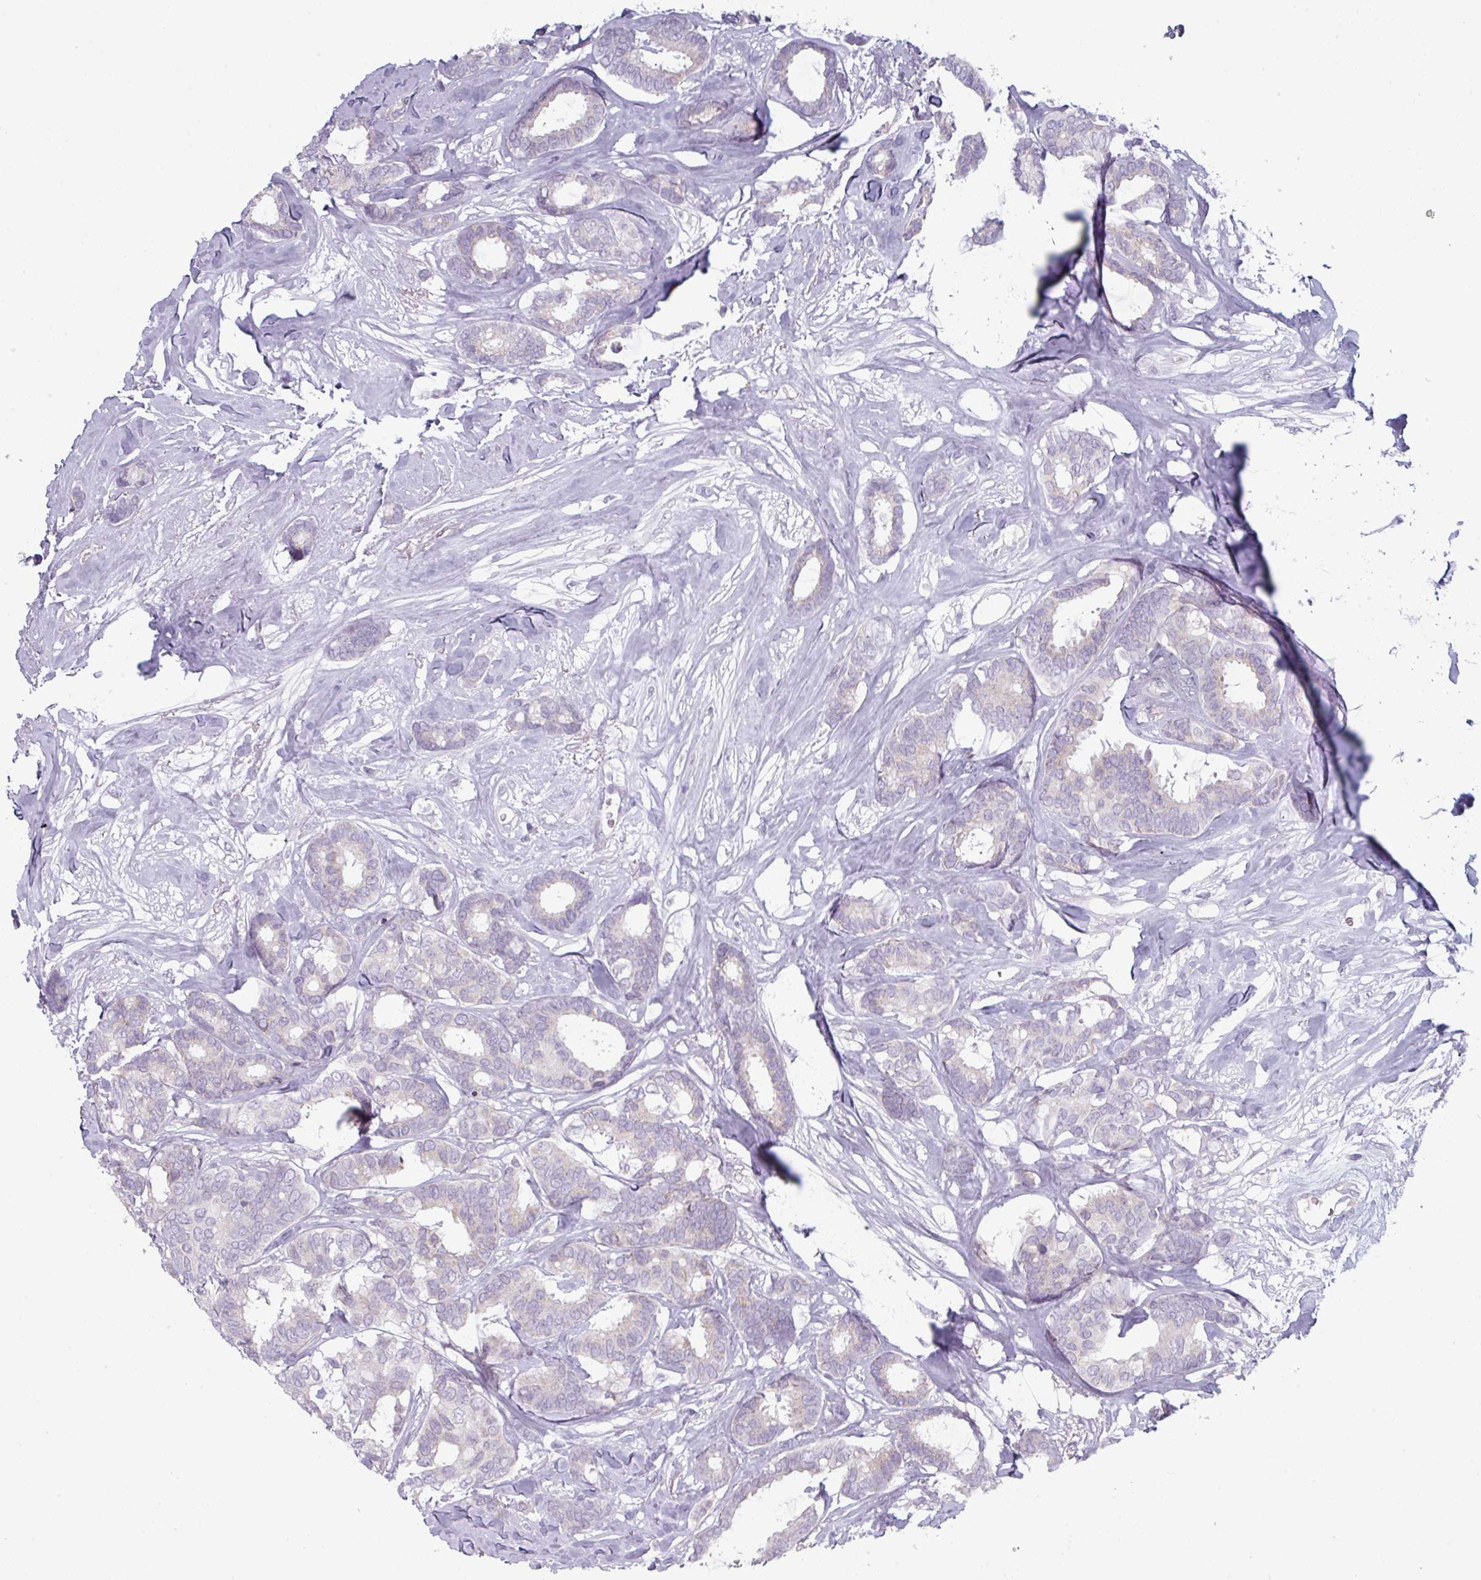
{"staining": {"intensity": "weak", "quantity": "<25%", "location": "cytoplasmic/membranous"}, "tissue": "breast cancer", "cell_type": "Tumor cells", "image_type": "cancer", "snomed": [{"axis": "morphology", "description": "Duct carcinoma"}, {"axis": "topography", "description": "Breast"}], "caption": "IHC micrograph of neoplastic tissue: human breast cancer stained with DAB displays no significant protein positivity in tumor cells.", "gene": "ZNF615", "patient": {"sex": "female", "age": 87}}